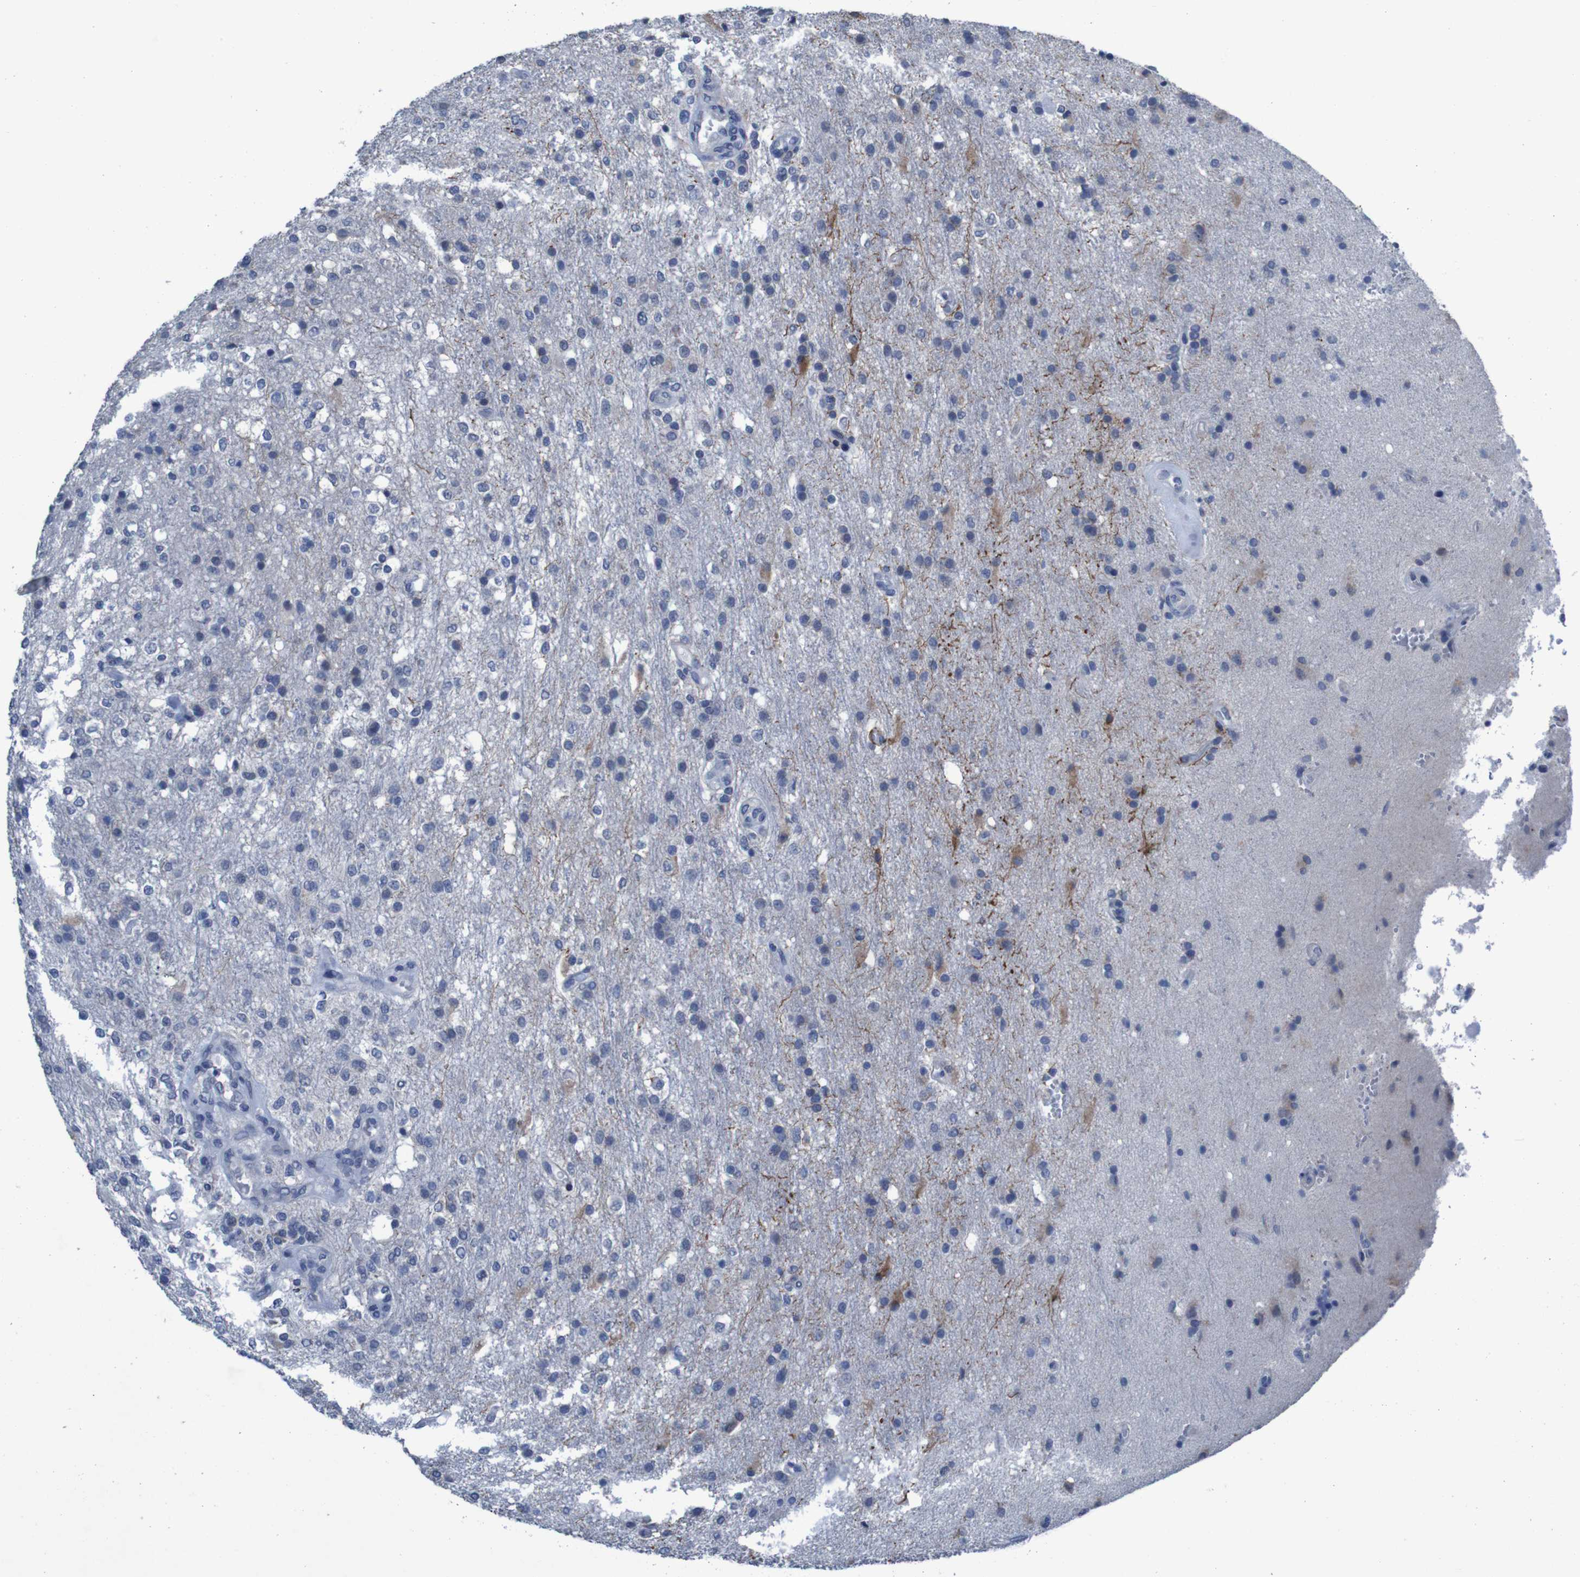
{"staining": {"intensity": "negative", "quantity": "none", "location": "none"}, "tissue": "glioma", "cell_type": "Tumor cells", "image_type": "cancer", "snomed": [{"axis": "morphology", "description": "Normal tissue, NOS"}, {"axis": "morphology", "description": "Glioma, malignant, High grade"}, {"axis": "topography", "description": "Cerebral cortex"}], "caption": "Glioma was stained to show a protein in brown. There is no significant positivity in tumor cells. (DAB IHC, high magnification).", "gene": "CLDN18", "patient": {"sex": "male", "age": 77}}